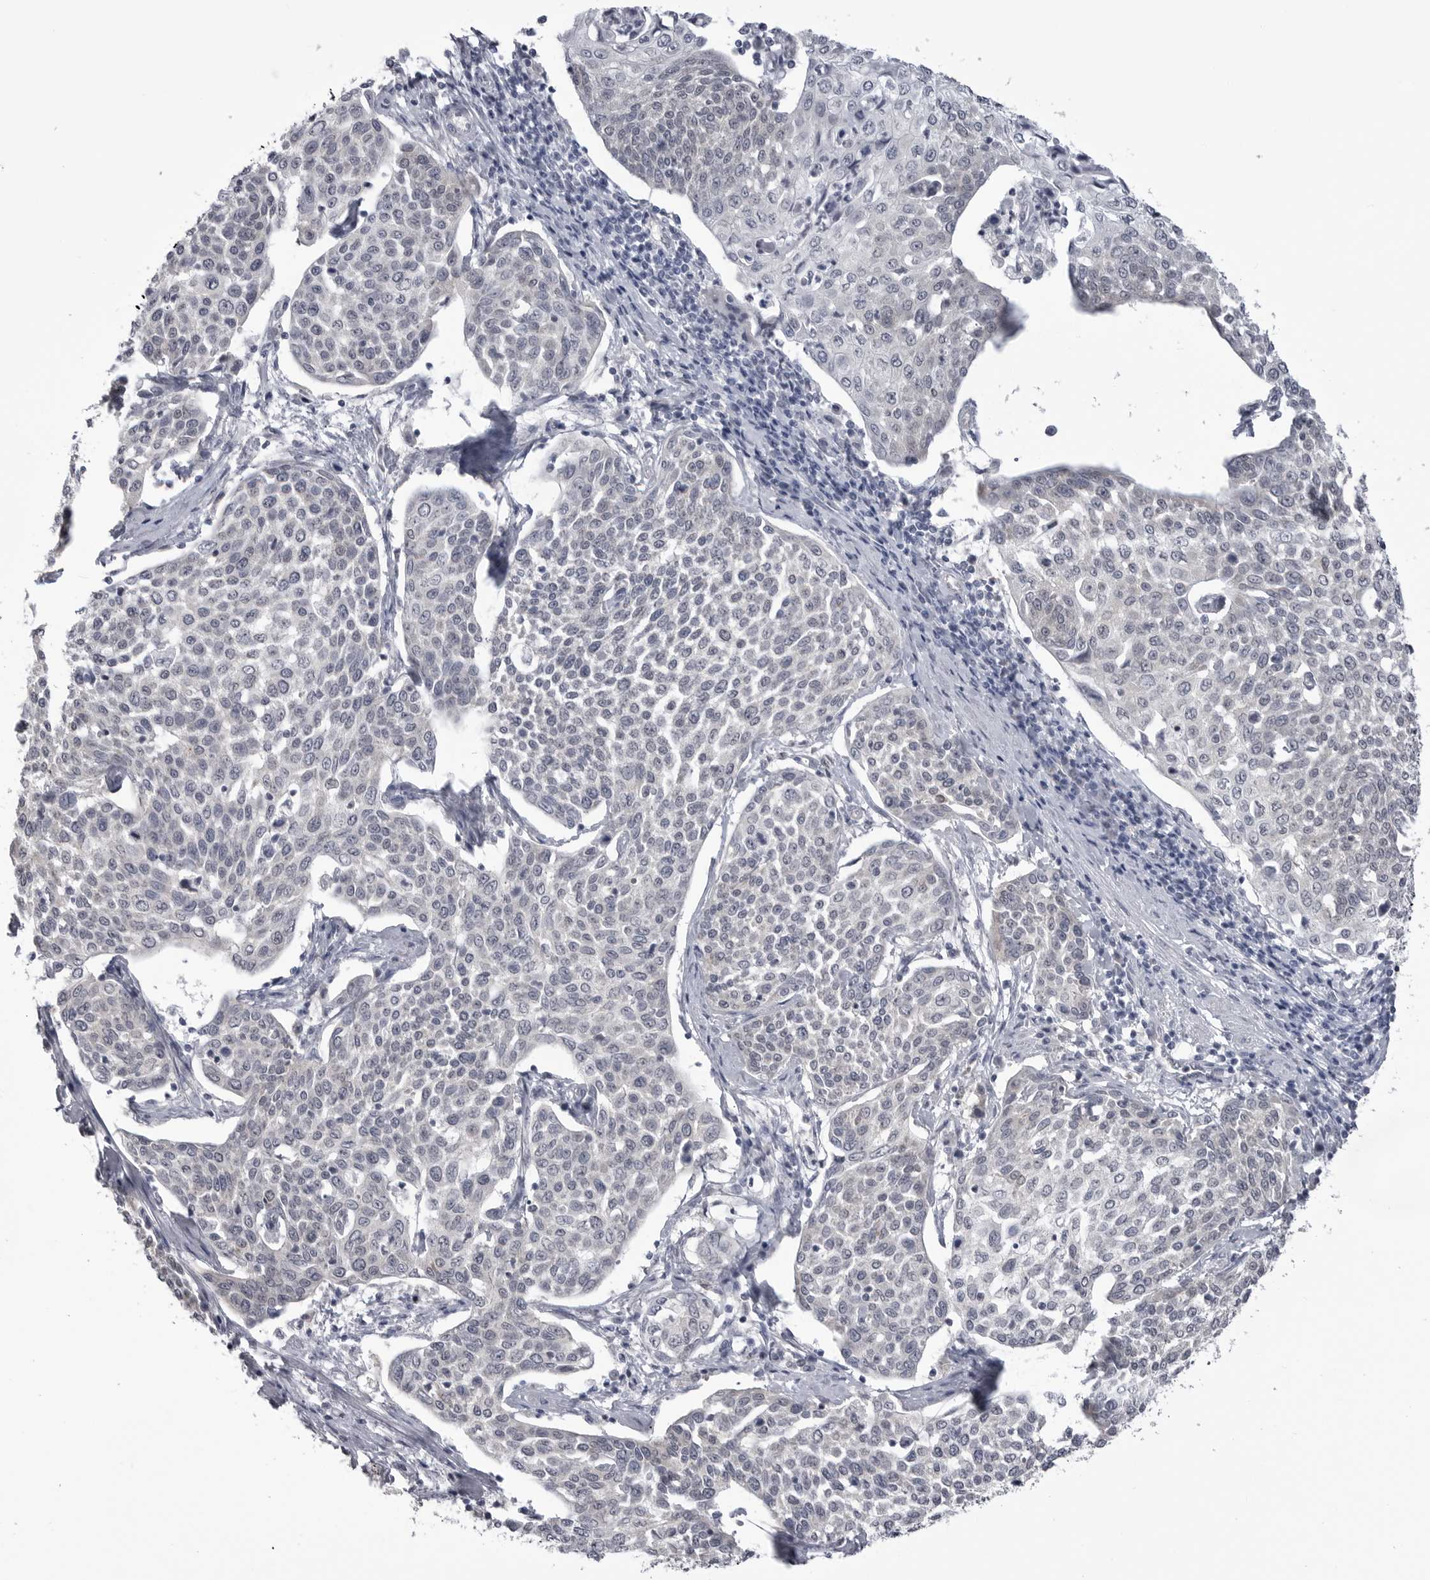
{"staining": {"intensity": "negative", "quantity": "none", "location": "none"}, "tissue": "cervical cancer", "cell_type": "Tumor cells", "image_type": "cancer", "snomed": [{"axis": "morphology", "description": "Squamous cell carcinoma, NOS"}, {"axis": "topography", "description": "Cervix"}], "caption": "High magnification brightfield microscopy of cervical cancer stained with DAB (3,3'-diaminobenzidine) (brown) and counterstained with hematoxylin (blue): tumor cells show no significant expression.", "gene": "FH", "patient": {"sex": "female", "age": 34}}